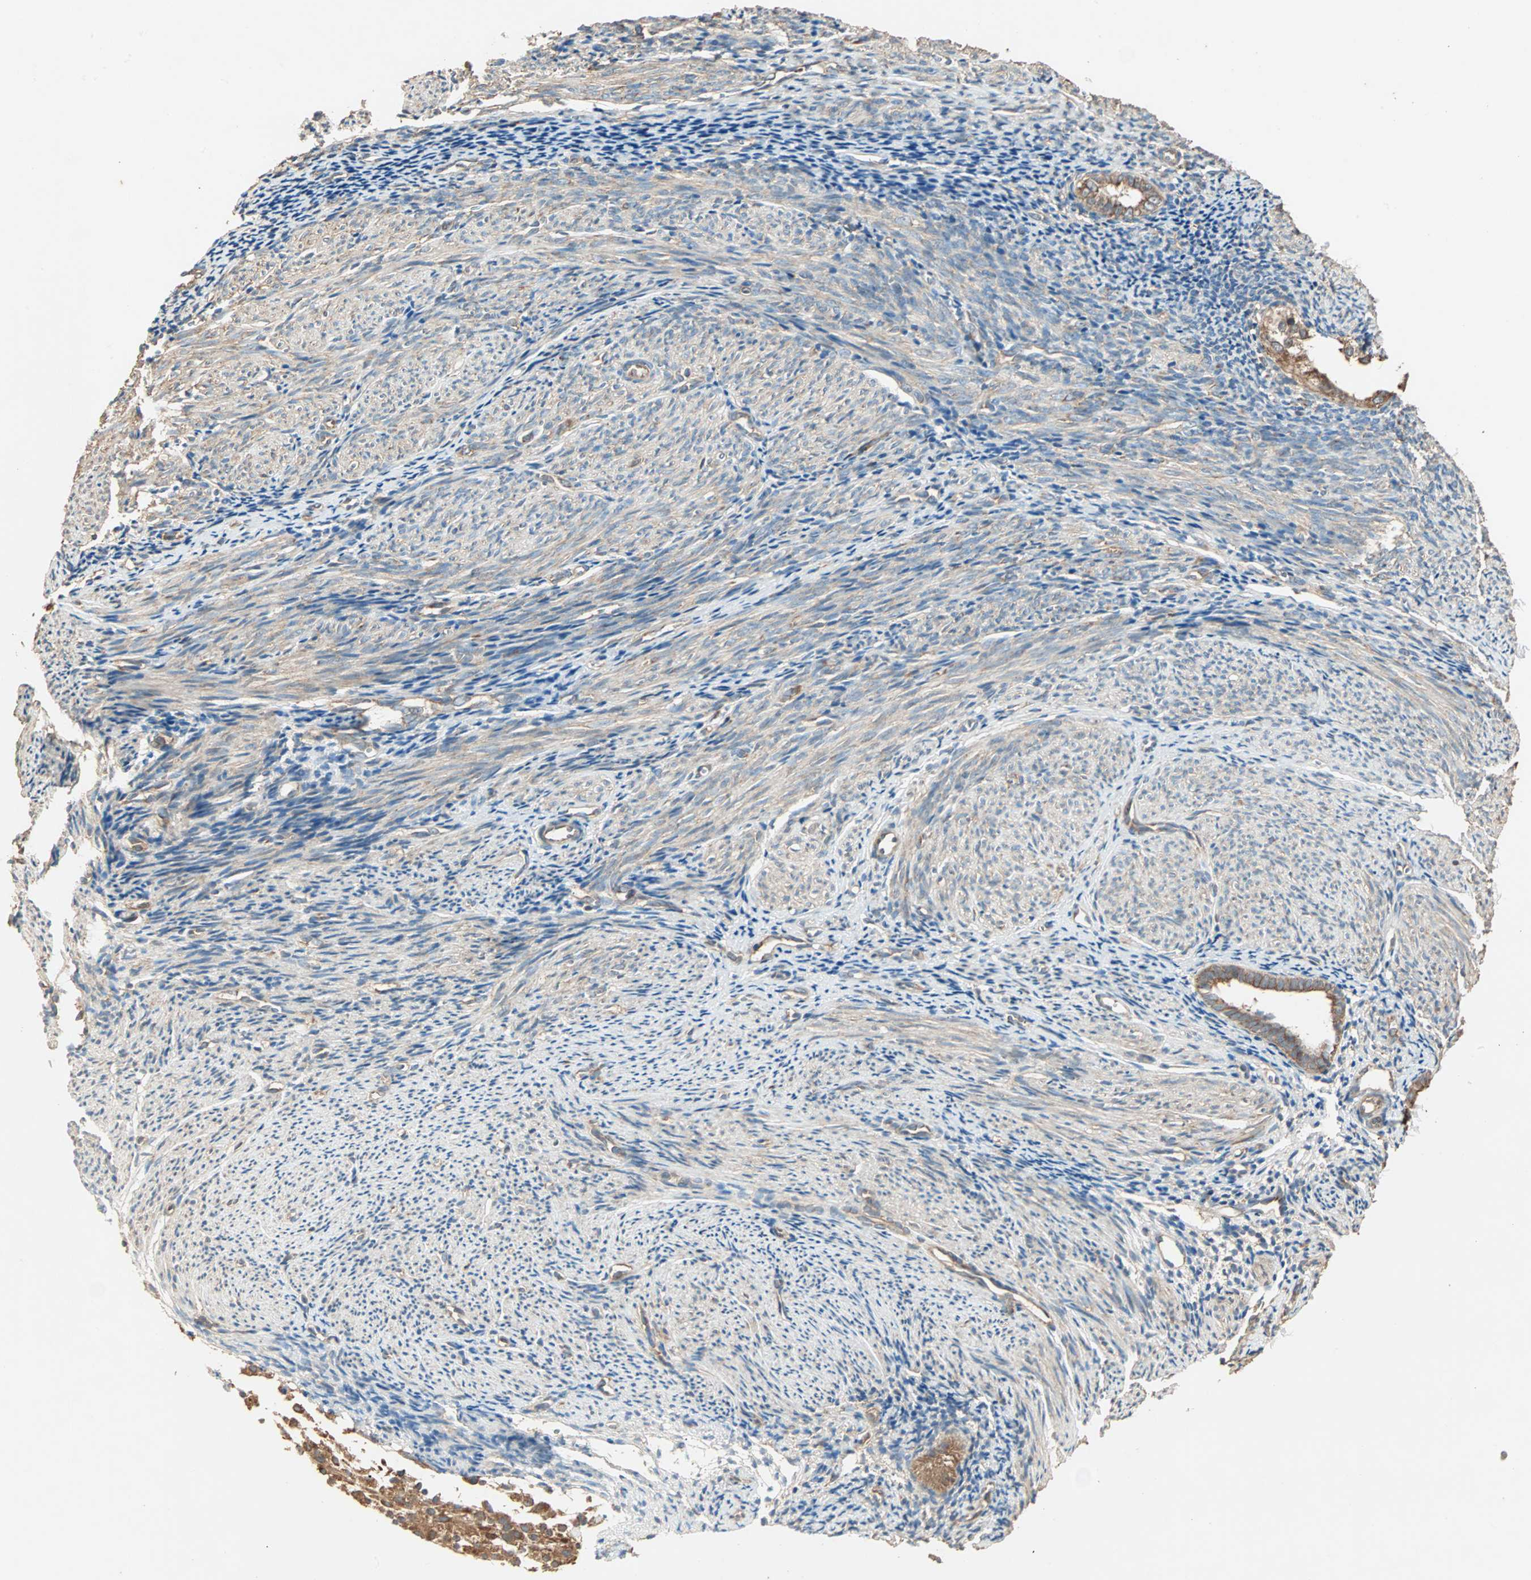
{"staining": {"intensity": "negative", "quantity": "none", "location": "none"}, "tissue": "endometrium", "cell_type": "Cells in endometrial stroma", "image_type": "normal", "snomed": [{"axis": "morphology", "description": "Normal tissue, NOS"}, {"axis": "topography", "description": "Smooth muscle"}, {"axis": "topography", "description": "Endometrium"}], "caption": "Human endometrium stained for a protein using immunohistochemistry shows no staining in cells in endometrial stroma.", "gene": "EIF4G2", "patient": {"sex": "female", "age": 57}}